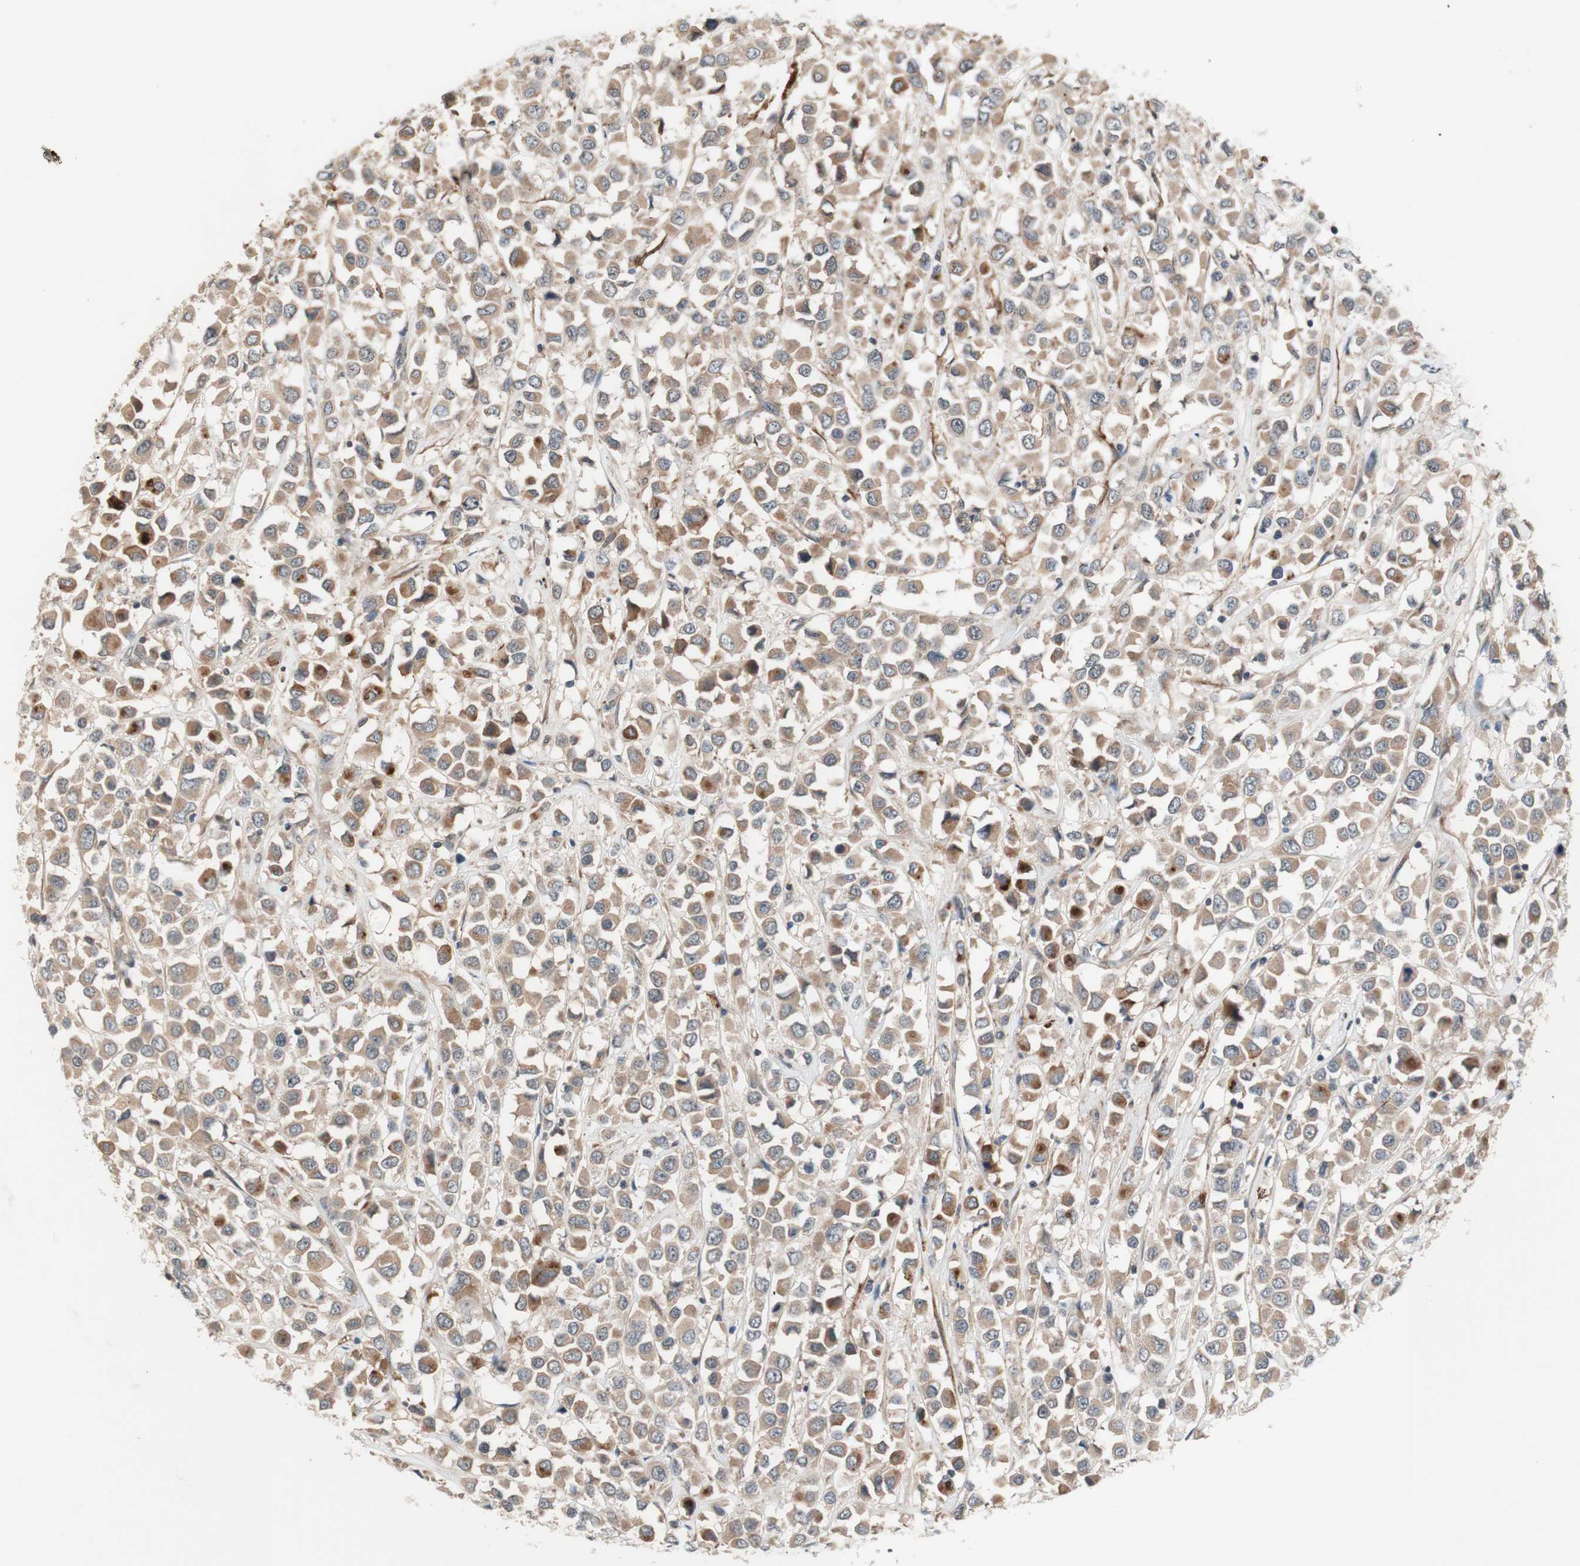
{"staining": {"intensity": "moderate", "quantity": ">75%", "location": "cytoplasmic/membranous"}, "tissue": "breast cancer", "cell_type": "Tumor cells", "image_type": "cancer", "snomed": [{"axis": "morphology", "description": "Duct carcinoma"}, {"axis": "topography", "description": "Breast"}], "caption": "High-power microscopy captured an IHC histopathology image of breast cancer, revealing moderate cytoplasmic/membranous staining in approximately >75% of tumor cells.", "gene": "CD55", "patient": {"sex": "female", "age": 61}}